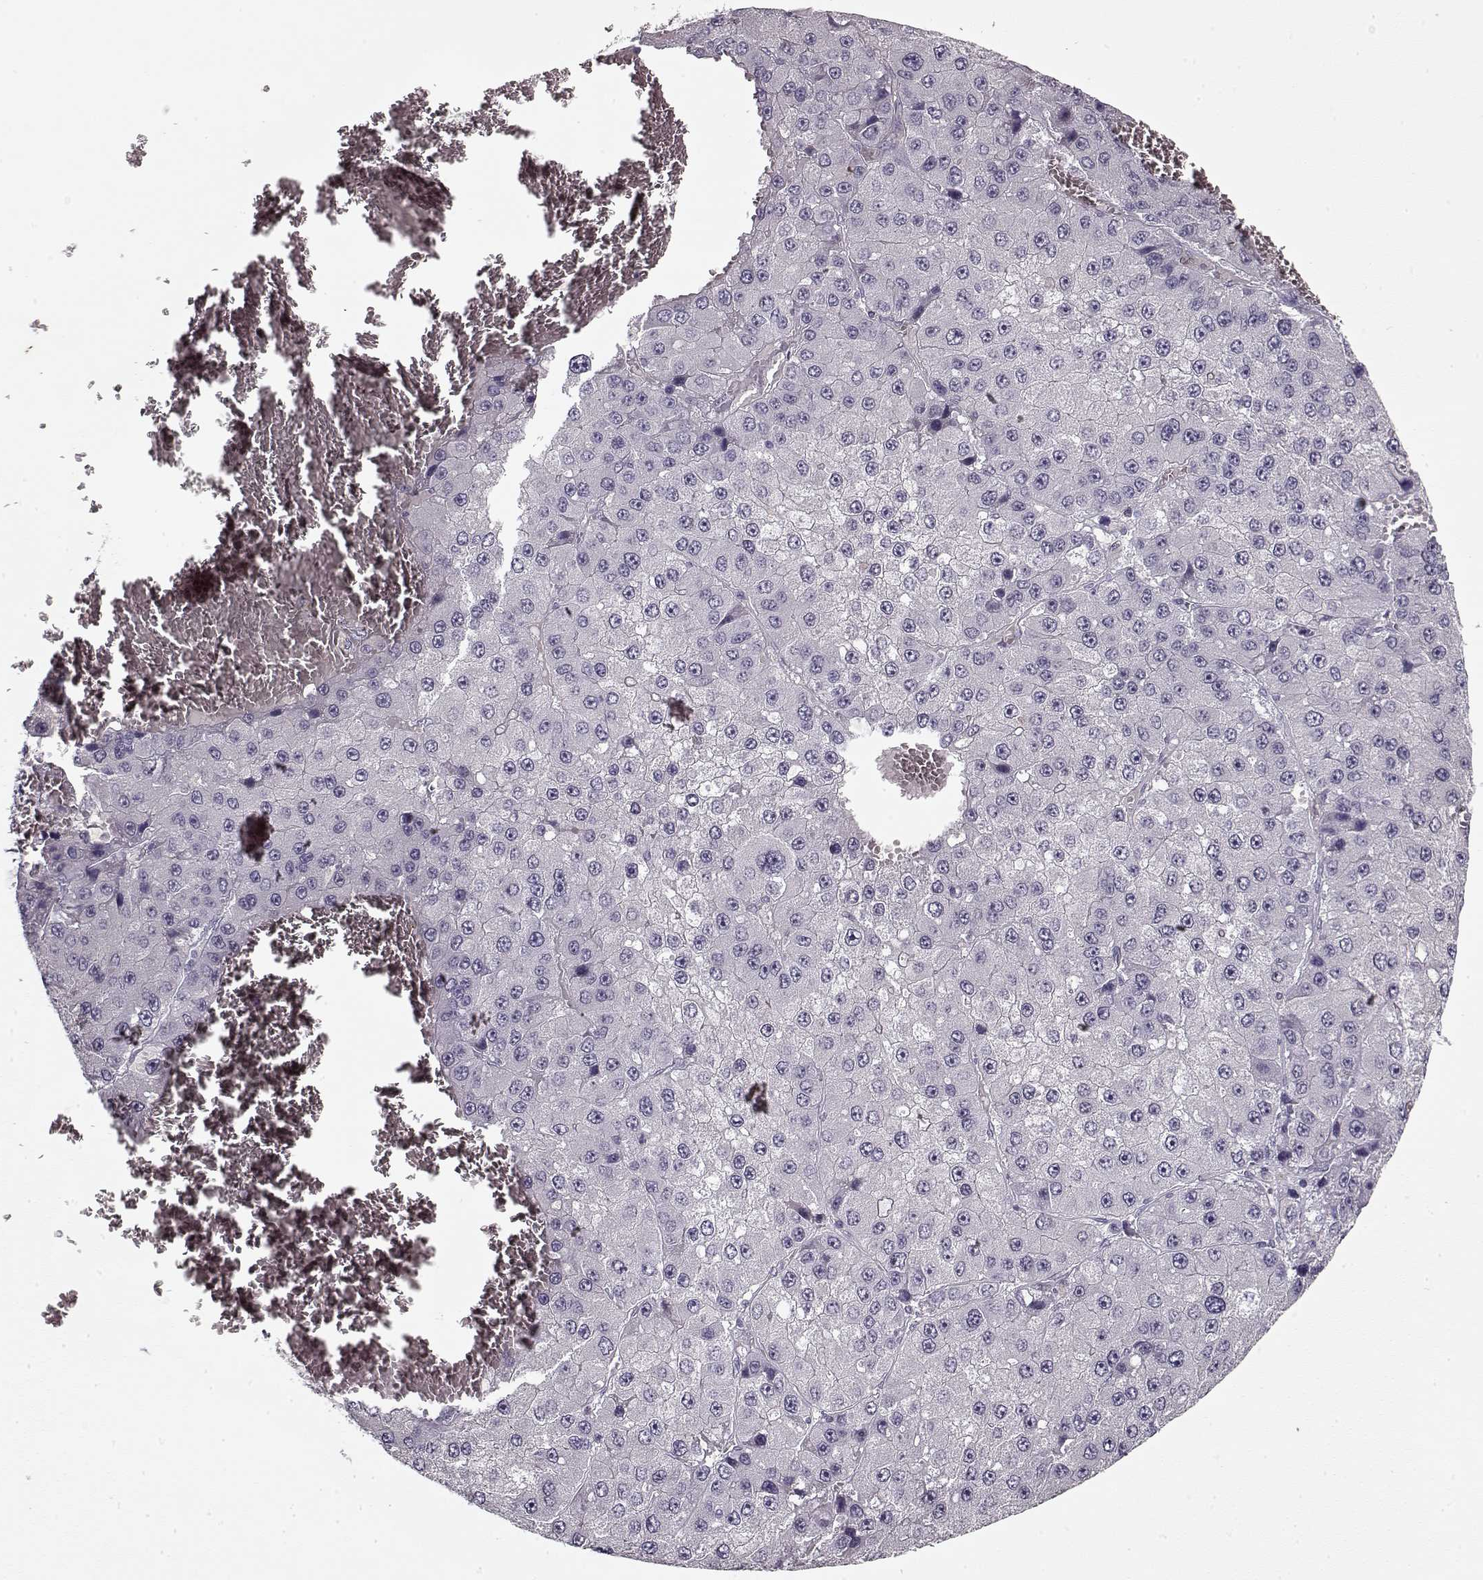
{"staining": {"intensity": "negative", "quantity": "none", "location": "none"}, "tissue": "liver cancer", "cell_type": "Tumor cells", "image_type": "cancer", "snomed": [{"axis": "morphology", "description": "Carcinoma, Hepatocellular, NOS"}, {"axis": "topography", "description": "Liver"}], "caption": "Immunohistochemical staining of human hepatocellular carcinoma (liver) demonstrates no significant expression in tumor cells. (DAB (3,3'-diaminobenzidine) IHC with hematoxylin counter stain).", "gene": "KRT9", "patient": {"sex": "female", "age": 73}}